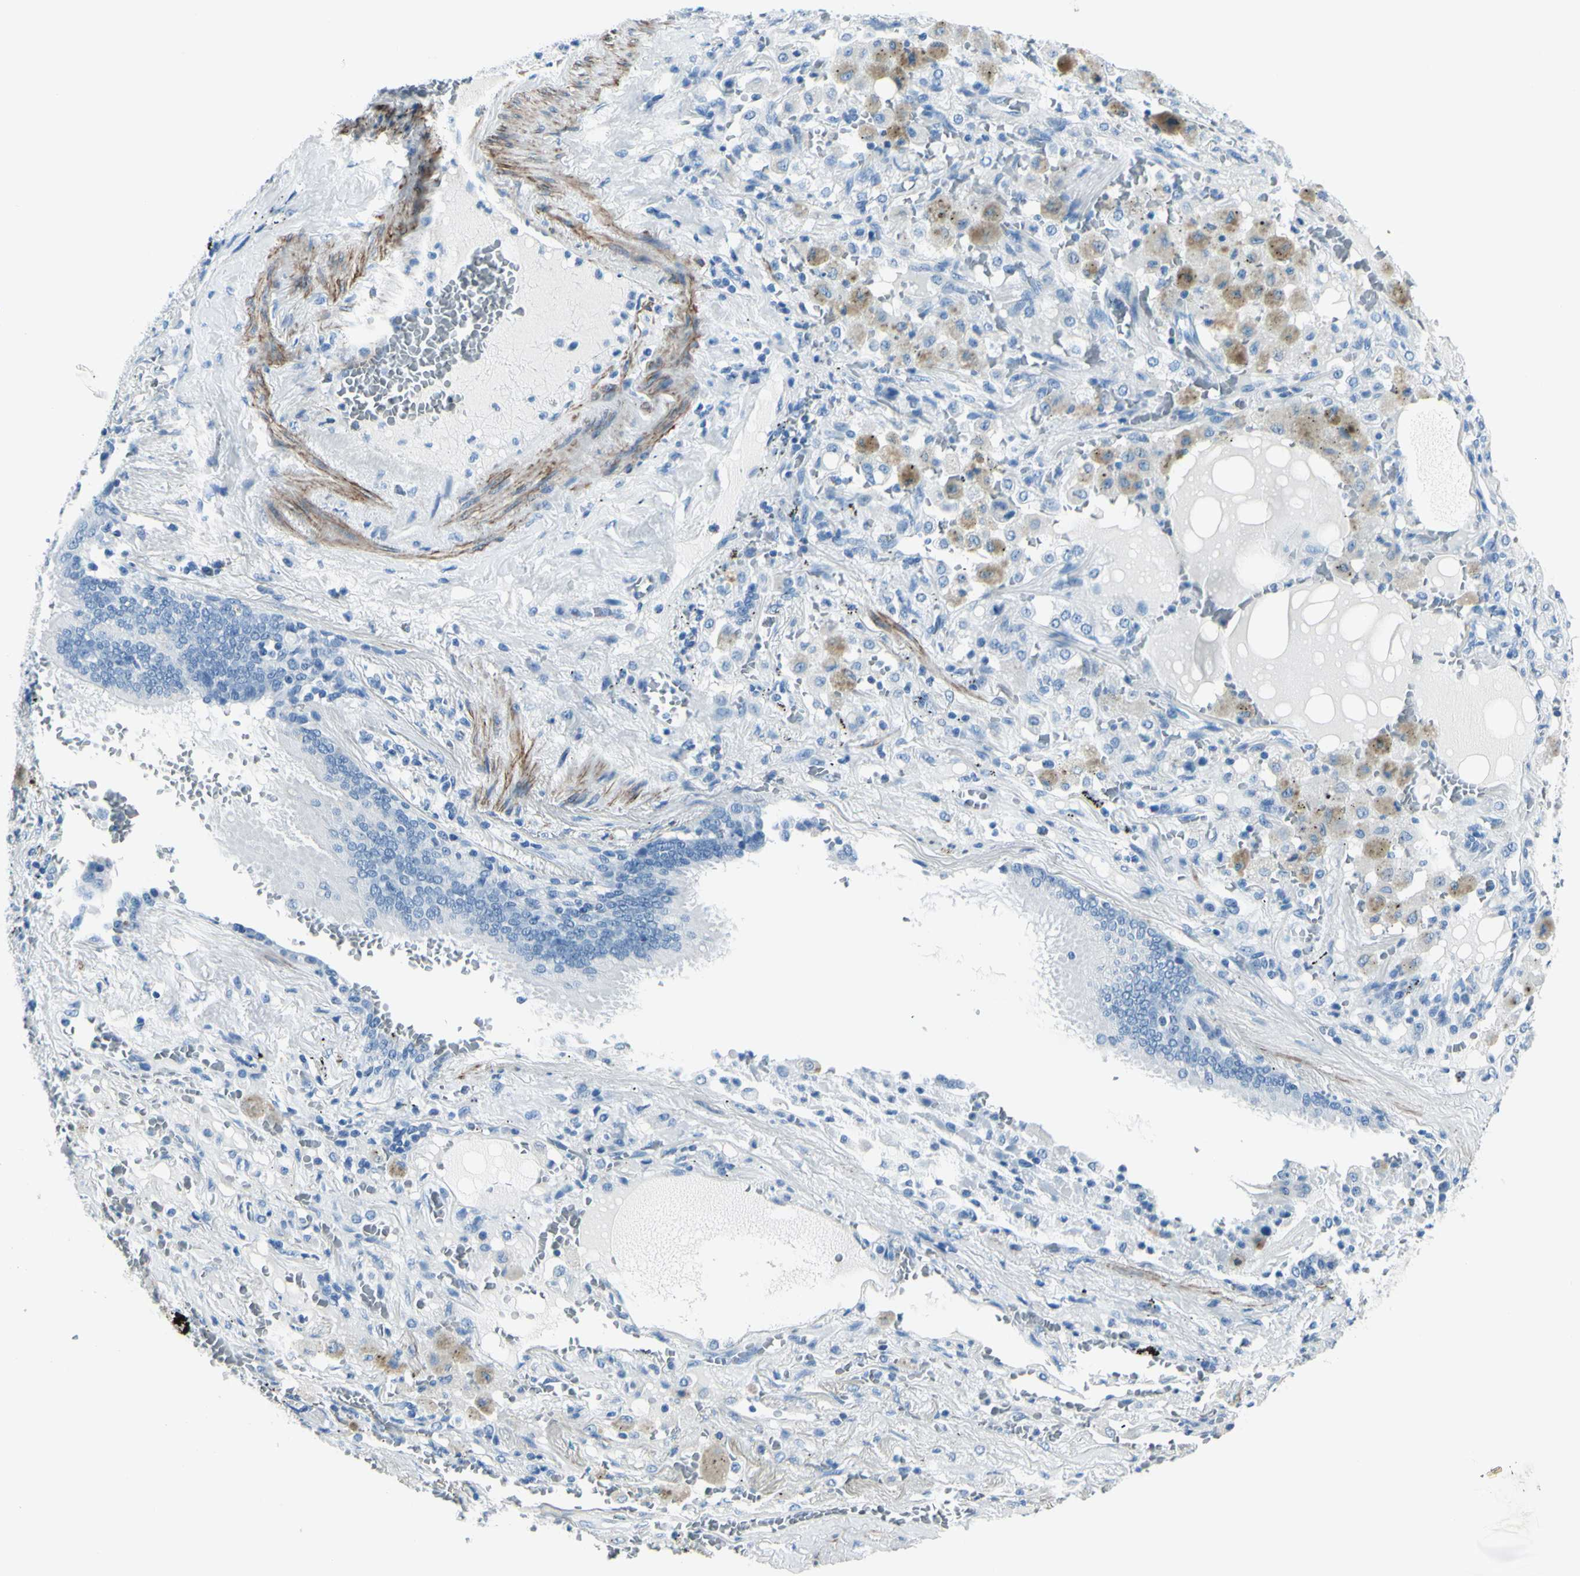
{"staining": {"intensity": "weak", "quantity": "<25%", "location": "cytoplasmic/membranous"}, "tissue": "lung cancer", "cell_type": "Tumor cells", "image_type": "cancer", "snomed": [{"axis": "morphology", "description": "Squamous cell carcinoma, NOS"}, {"axis": "topography", "description": "Lung"}], "caption": "This histopathology image is of lung cancer stained with immunohistochemistry (IHC) to label a protein in brown with the nuclei are counter-stained blue. There is no positivity in tumor cells.", "gene": "CDH15", "patient": {"sex": "male", "age": 57}}